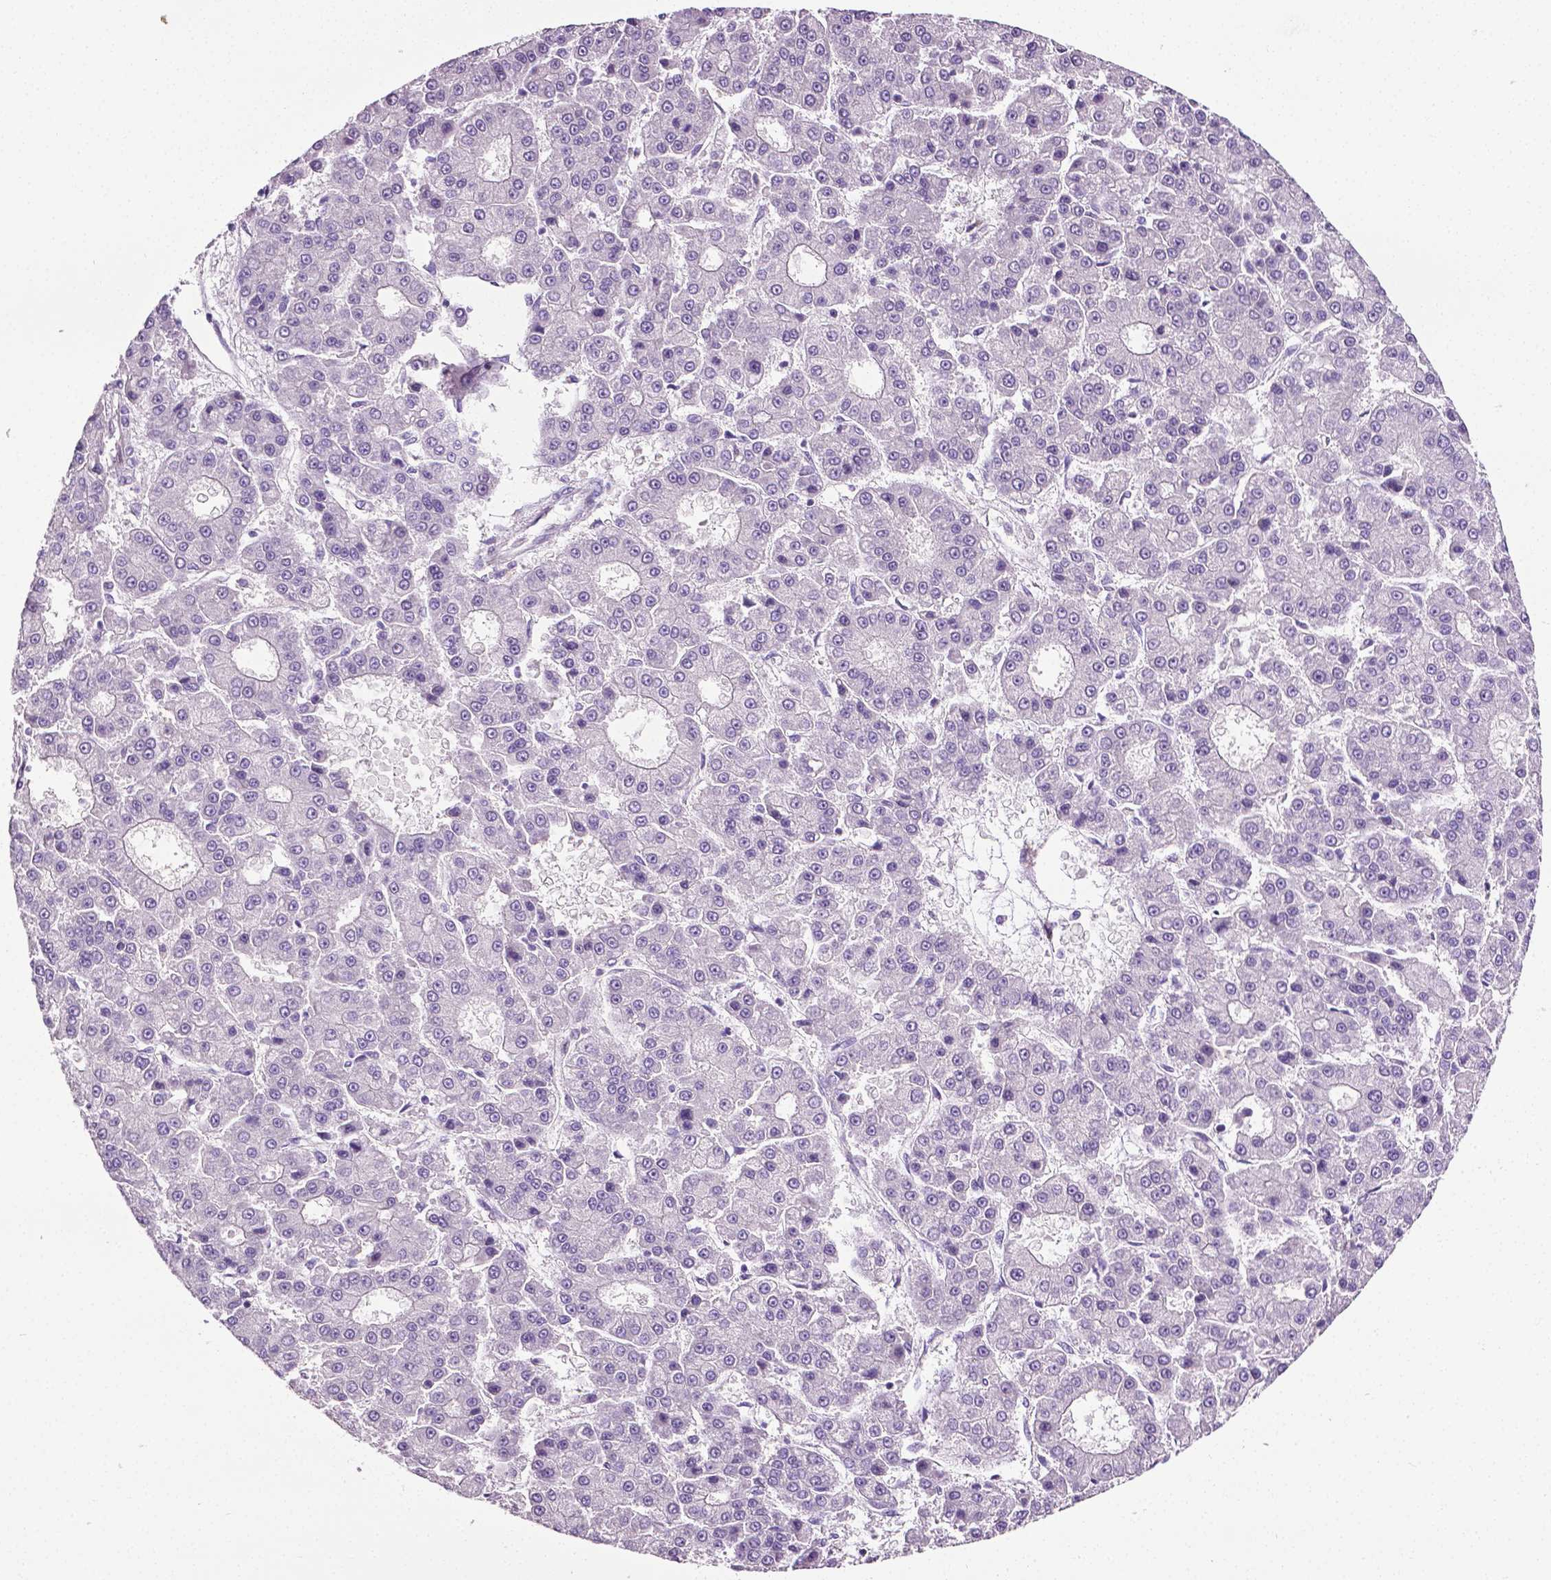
{"staining": {"intensity": "negative", "quantity": "none", "location": "none"}, "tissue": "liver cancer", "cell_type": "Tumor cells", "image_type": "cancer", "snomed": [{"axis": "morphology", "description": "Carcinoma, Hepatocellular, NOS"}, {"axis": "topography", "description": "Liver"}], "caption": "This is an immunohistochemistry micrograph of human liver cancer (hepatocellular carcinoma). There is no expression in tumor cells.", "gene": "PTGER3", "patient": {"sex": "male", "age": 70}}